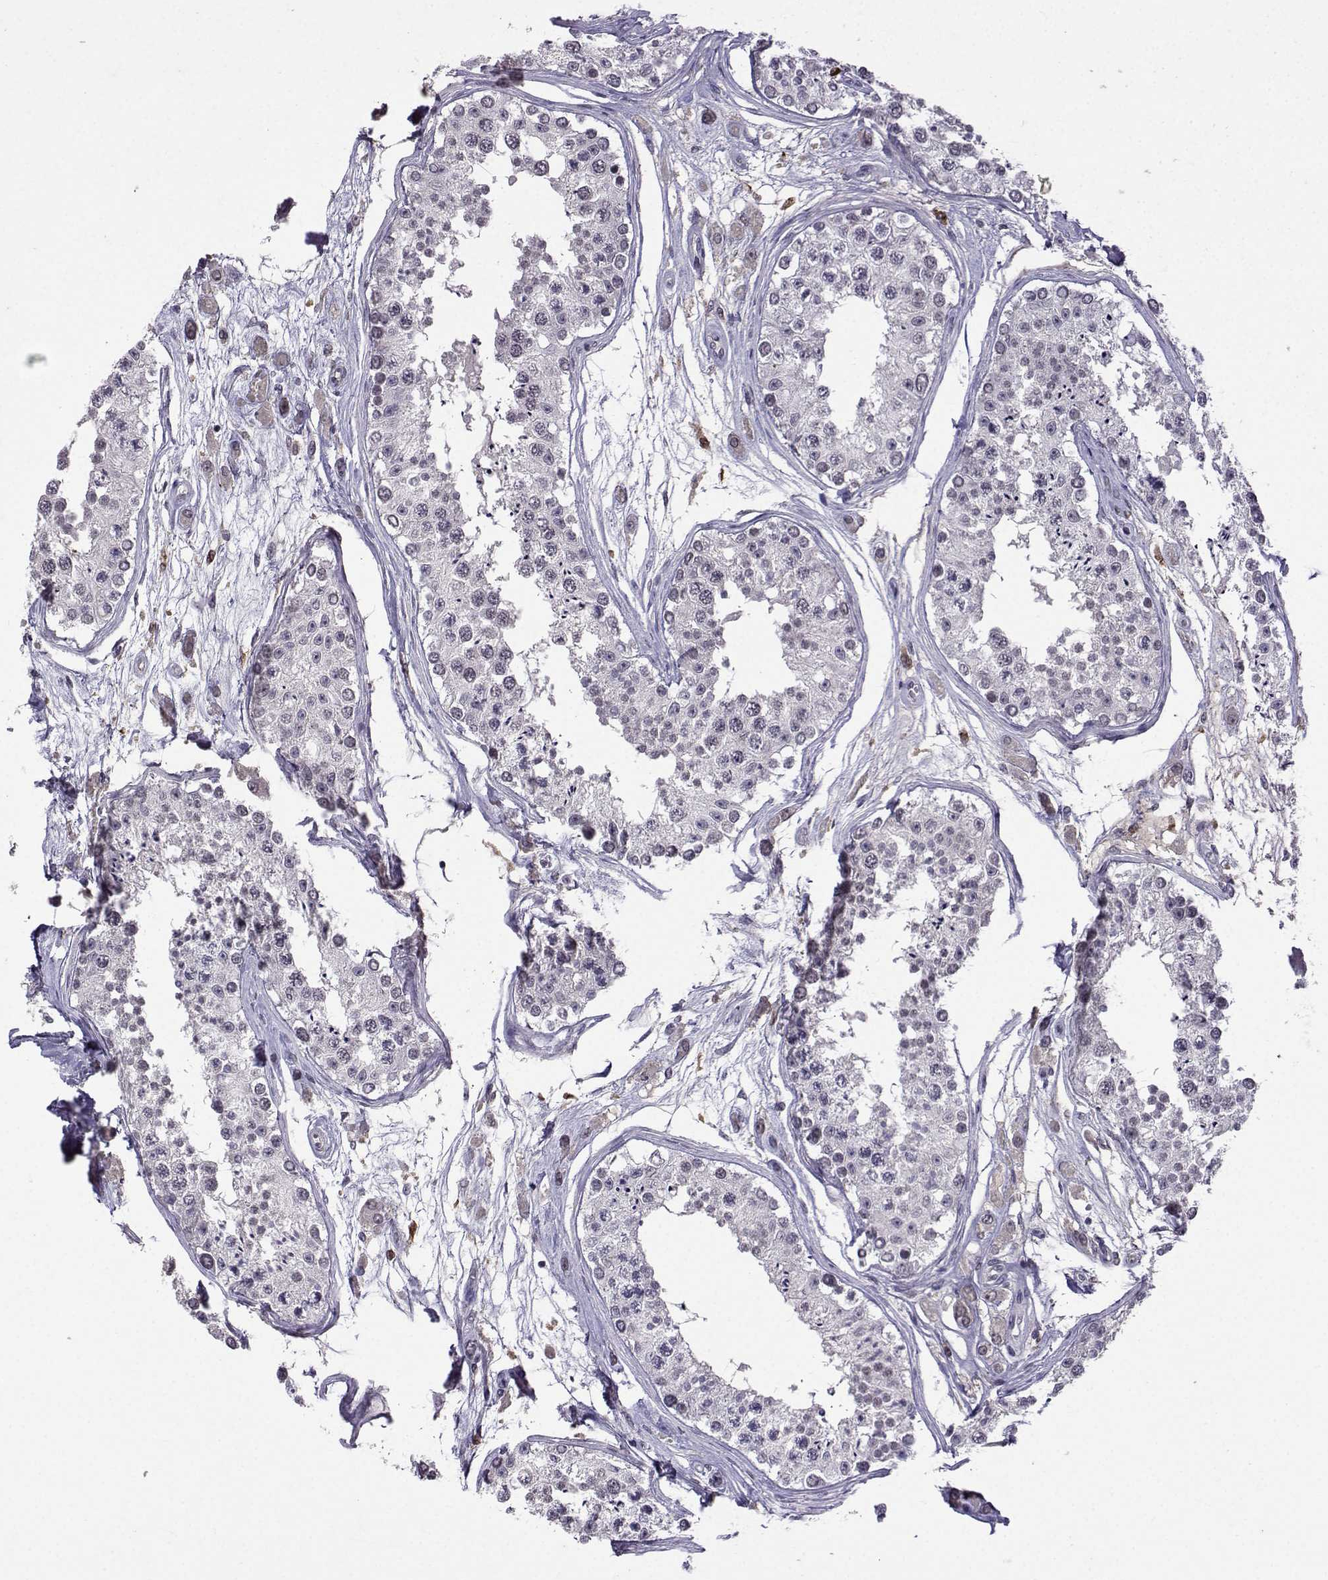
{"staining": {"intensity": "negative", "quantity": "none", "location": "none"}, "tissue": "testis", "cell_type": "Cells in seminiferous ducts", "image_type": "normal", "snomed": [{"axis": "morphology", "description": "Normal tissue, NOS"}, {"axis": "topography", "description": "Testis"}], "caption": "Cells in seminiferous ducts show no significant expression in normal testis.", "gene": "CCL28", "patient": {"sex": "male", "age": 25}}